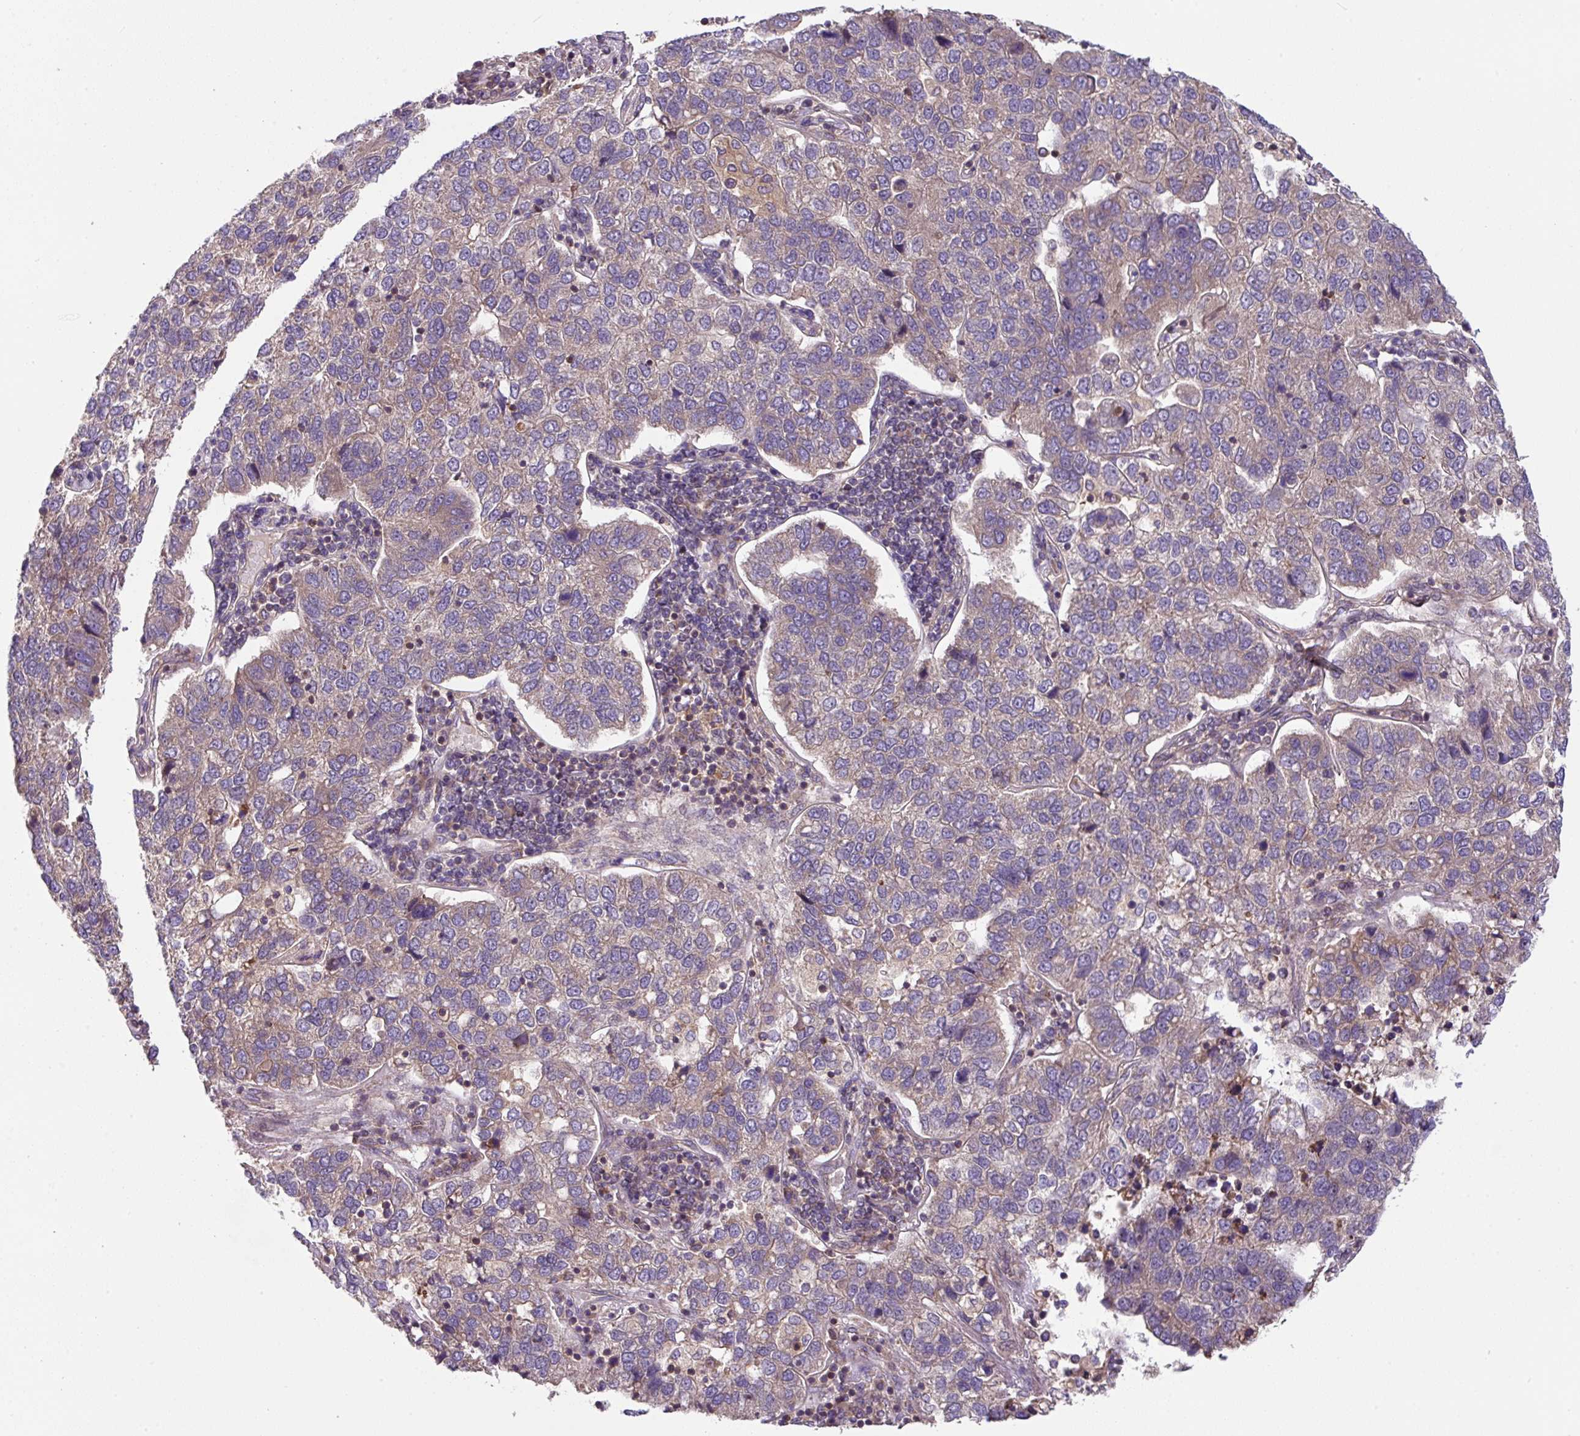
{"staining": {"intensity": "weak", "quantity": "<25%", "location": "cytoplasmic/membranous"}, "tissue": "pancreatic cancer", "cell_type": "Tumor cells", "image_type": "cancer", "snomed": [{"axis": "morphology", "description": "Adenocarcinoma, NOS"}, {"axis": "topography", "description": "Pancreas"}], "caption": "The image exhibits no significant positivity in tumor cells of pancreatic cancer. (IHC, brightfield microscopy, high magnification).", "gene": "APOBEC3D", "patient": {"sex": "female", "age": 61}}